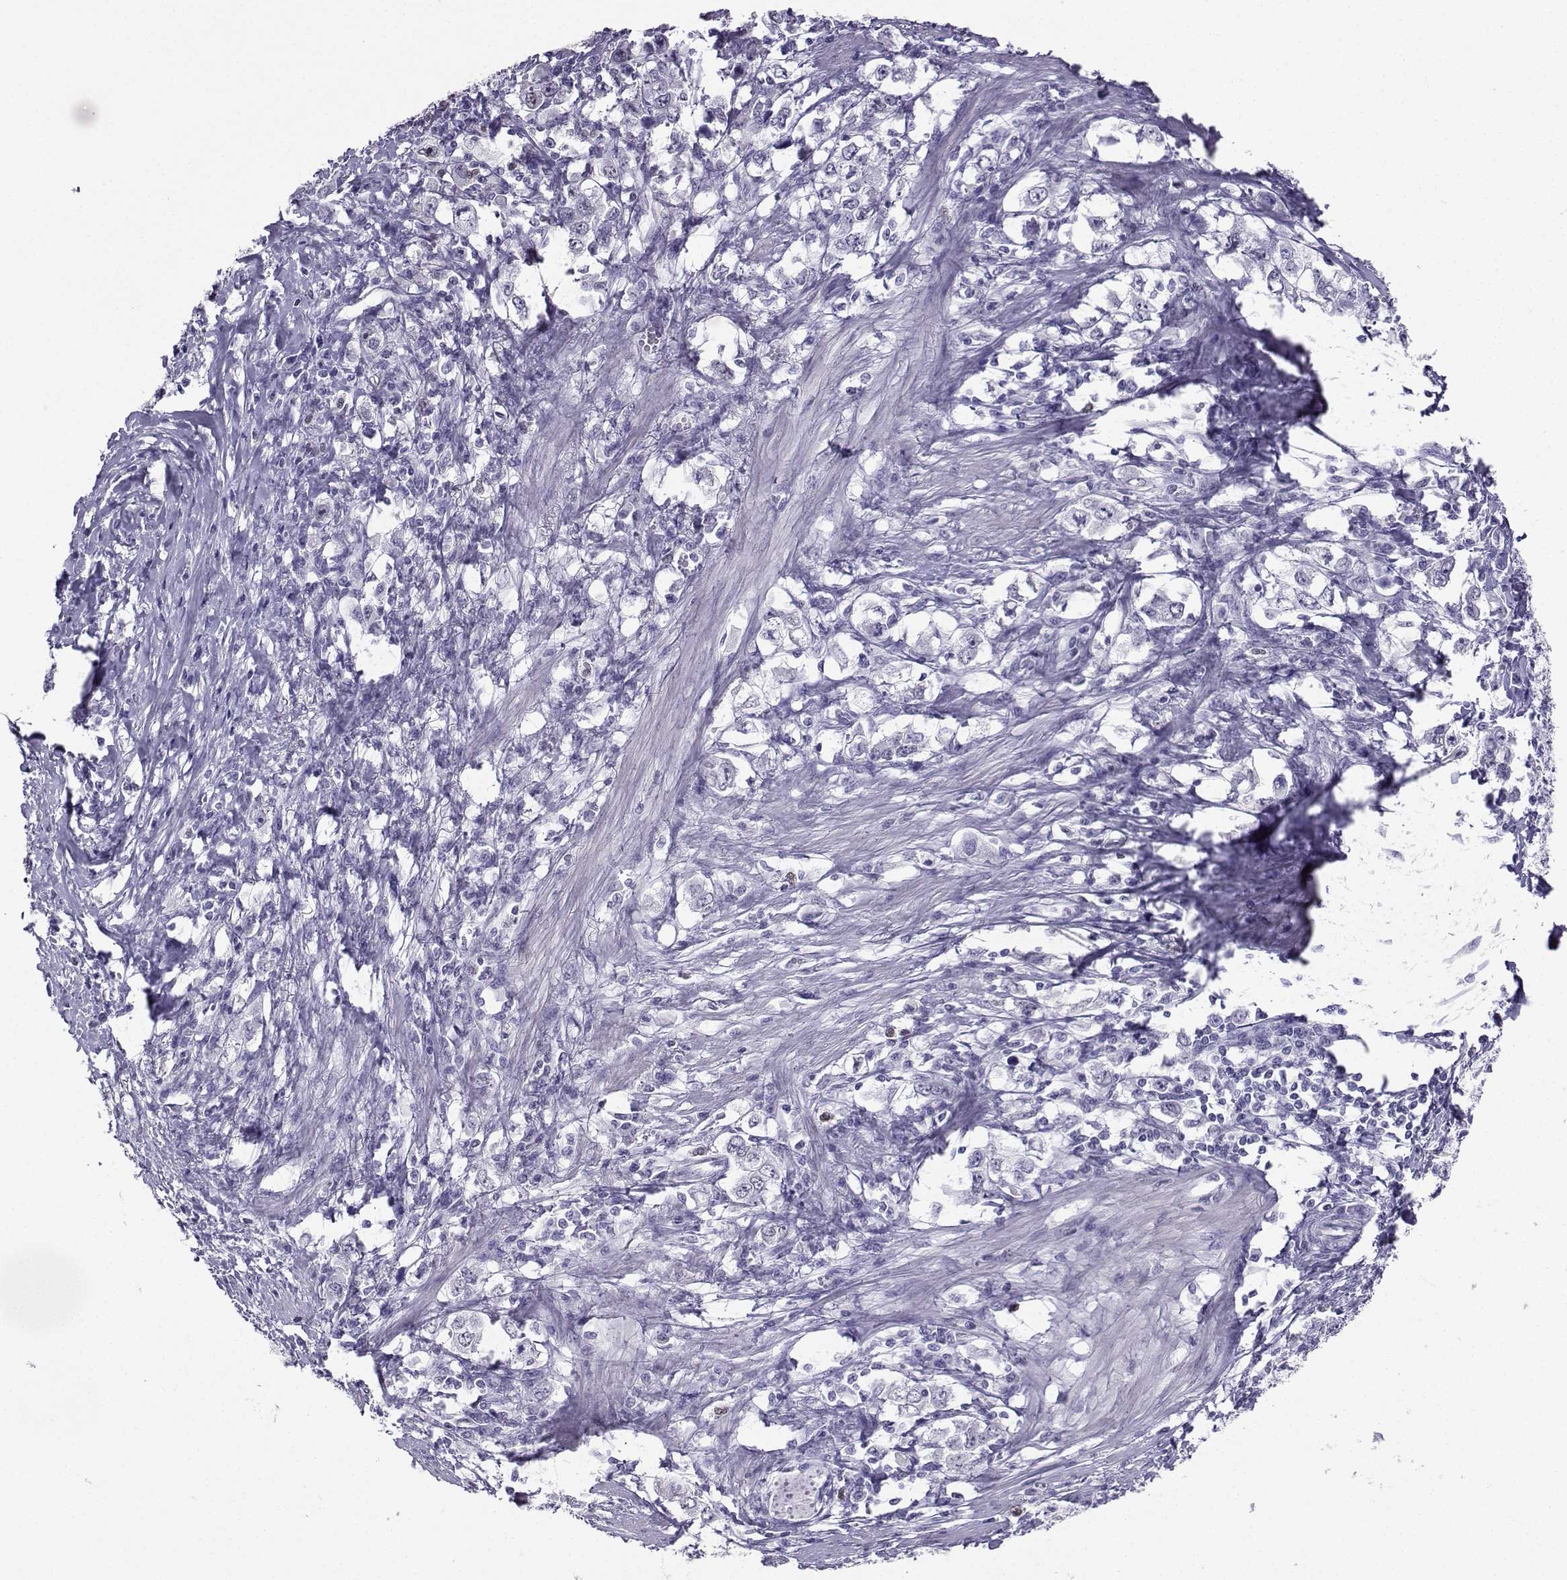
{"staining": {"intensity": "negative", "quantity": "none", "location": "none"}, "tissue": "stomach cancer", "cell_type": "Tumor cells", "image_type": "cancer", "snomed": [{"axis": "morphology", "description": "Adenocarcinoma, NOS"}, {"axis": "topography", "description": "Stomach, lower"}], "caption": "Protein analysis of stomach adenocarcinoma reveals no significant expression in tumor cells. (Stains: DAB immunohistochemistry with hematoxylin counter stain, Microscopy: brightfield microscopy at high magnification).", "gene": "TEDC2", "patient": {"sex": "female", "age": 72}}